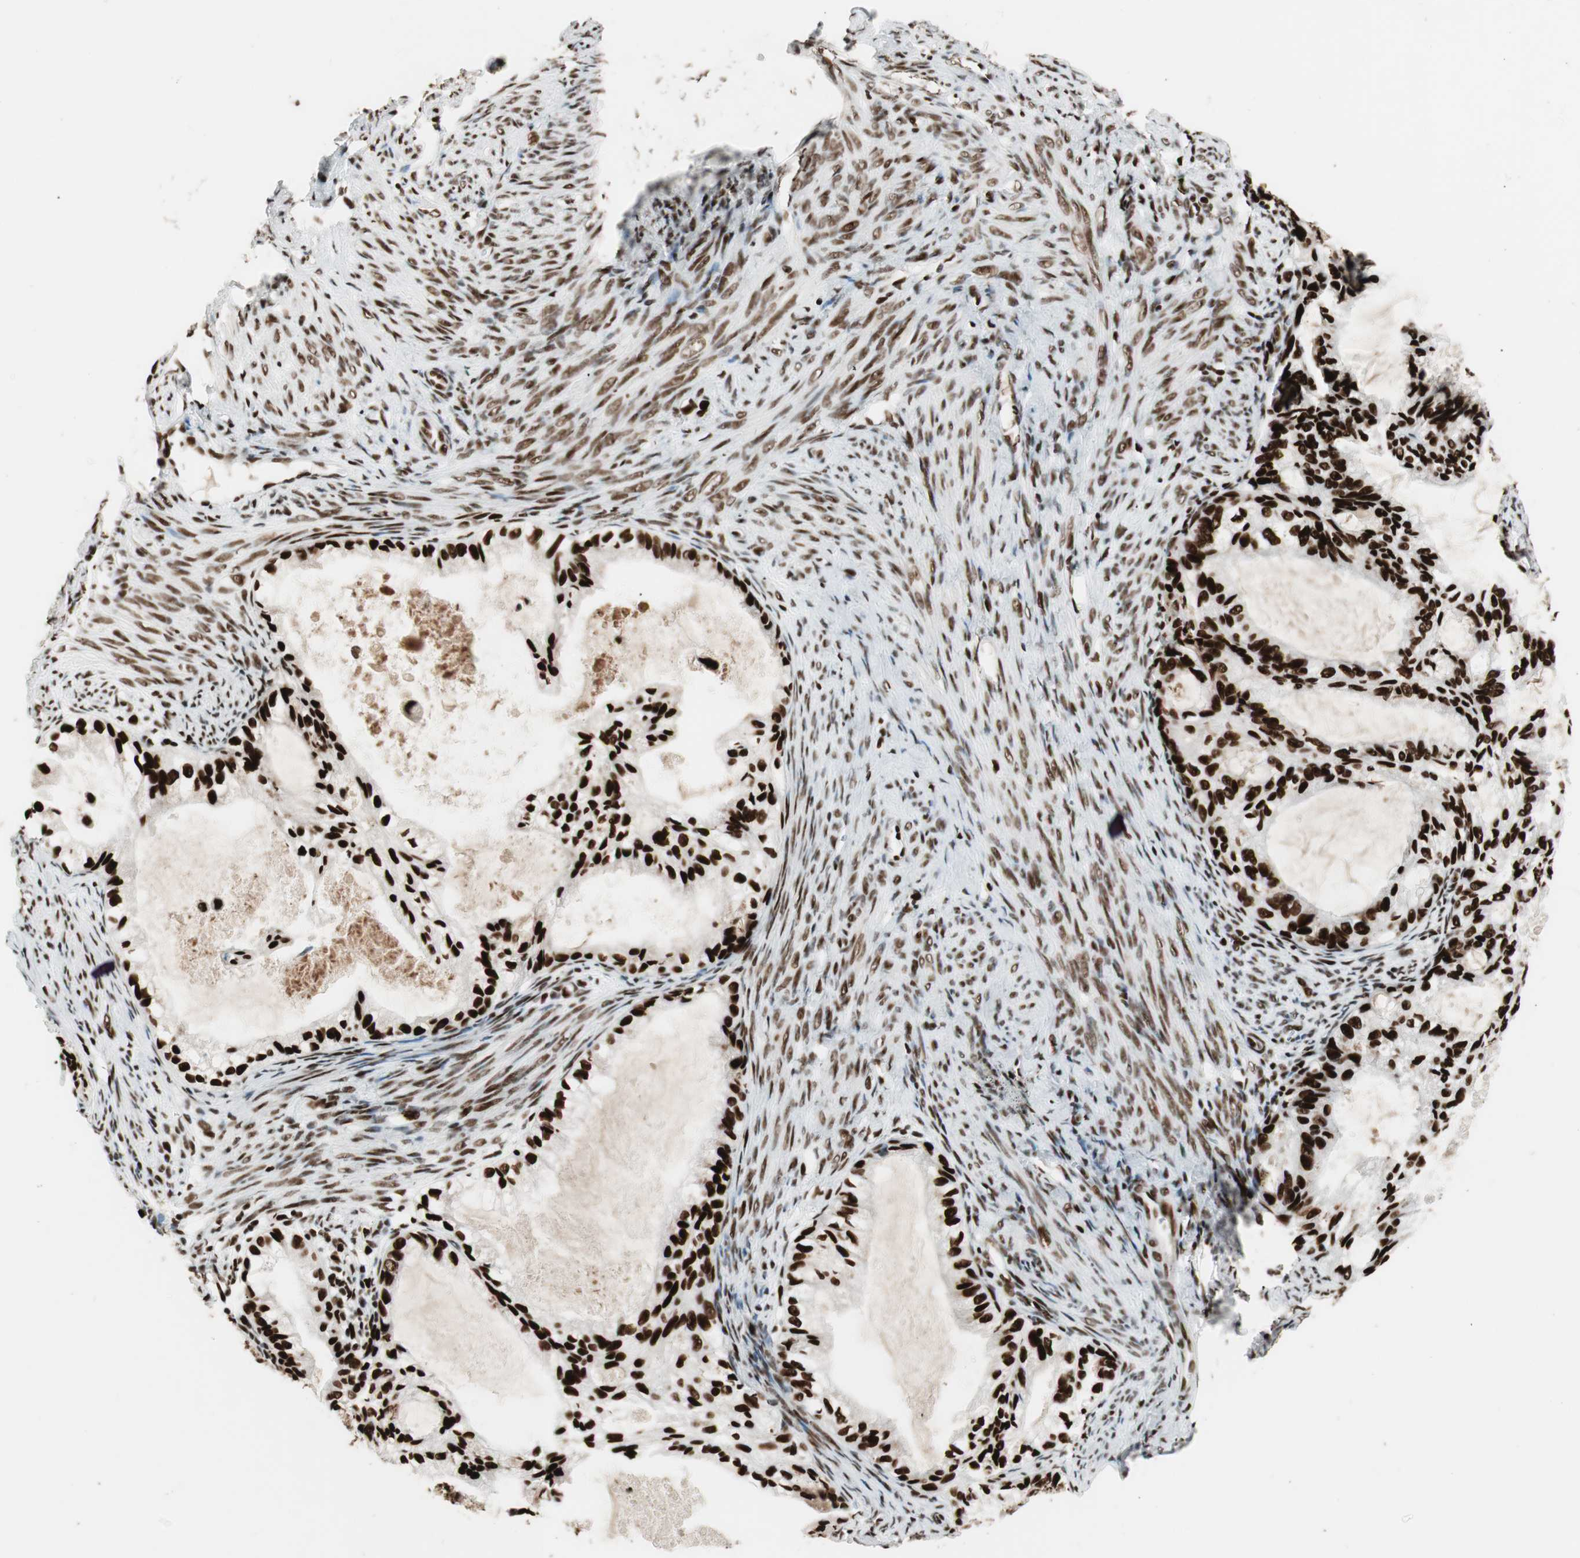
{"staining": {"intensity": "strong", "quantity": ">75%", "location": "nuclear"}, "tissue": "cervical cancer", "cell_type": "Tumor cells", "image_type": "cancer", "snomed": [{"axis": "morphology", "description": "Normal tissue, NOS"}, {"axis": "morphology", "description": "Adenocarcinoma, NOS"}, {"axis": "topography", "description": "Cervix"}, {"axis": "topography", "description": "Endometrium"}], "caption": "Cervical cancer stained for a protein shows strong nuclear positivity in tumor cells.", "gene": "PSME3", "patient": {"sex": "female", "age": 86}}